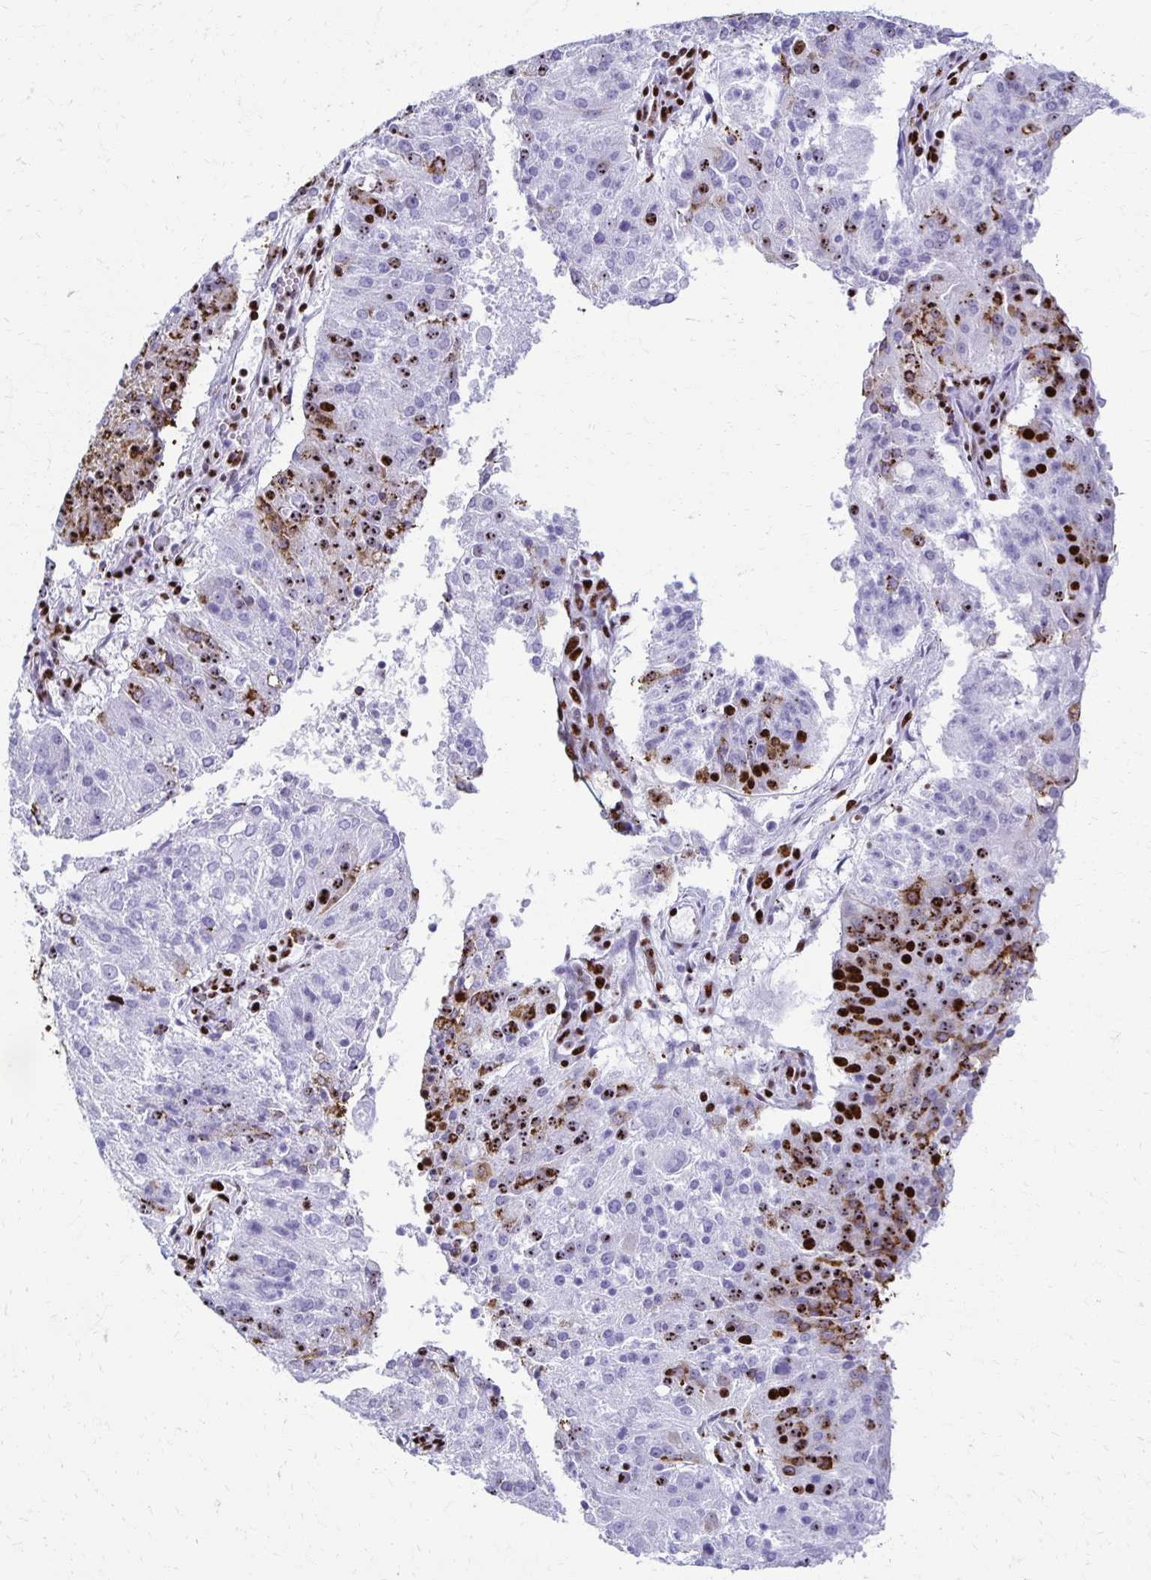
{"staining": {"intensity": "moderate", "quantity": "<25%", "location": "cytoplasmic/membranous,nuclear"}, "tissue": "endometrial cancer", "cell_type": "Tumor cells", "image_type": "cancer", "snomed": [{"axis": "morphology", "description": "Adenocarcinoma, NOS"}, {"axis": "topography", "description": "Endometrium"}], "caption": "Protein staining by immunohistochemistry (IHC) demonstrates moderate cytoplasmic/membranous and nuclear positivity in about <25% of tumor cells in endometrial cancer (adenocarcinoma). (brown staining indicates protein expression, while blue staining denotes nuclei).", "gene": "NONO", "patient": {"sex": "female", "age": 82}}